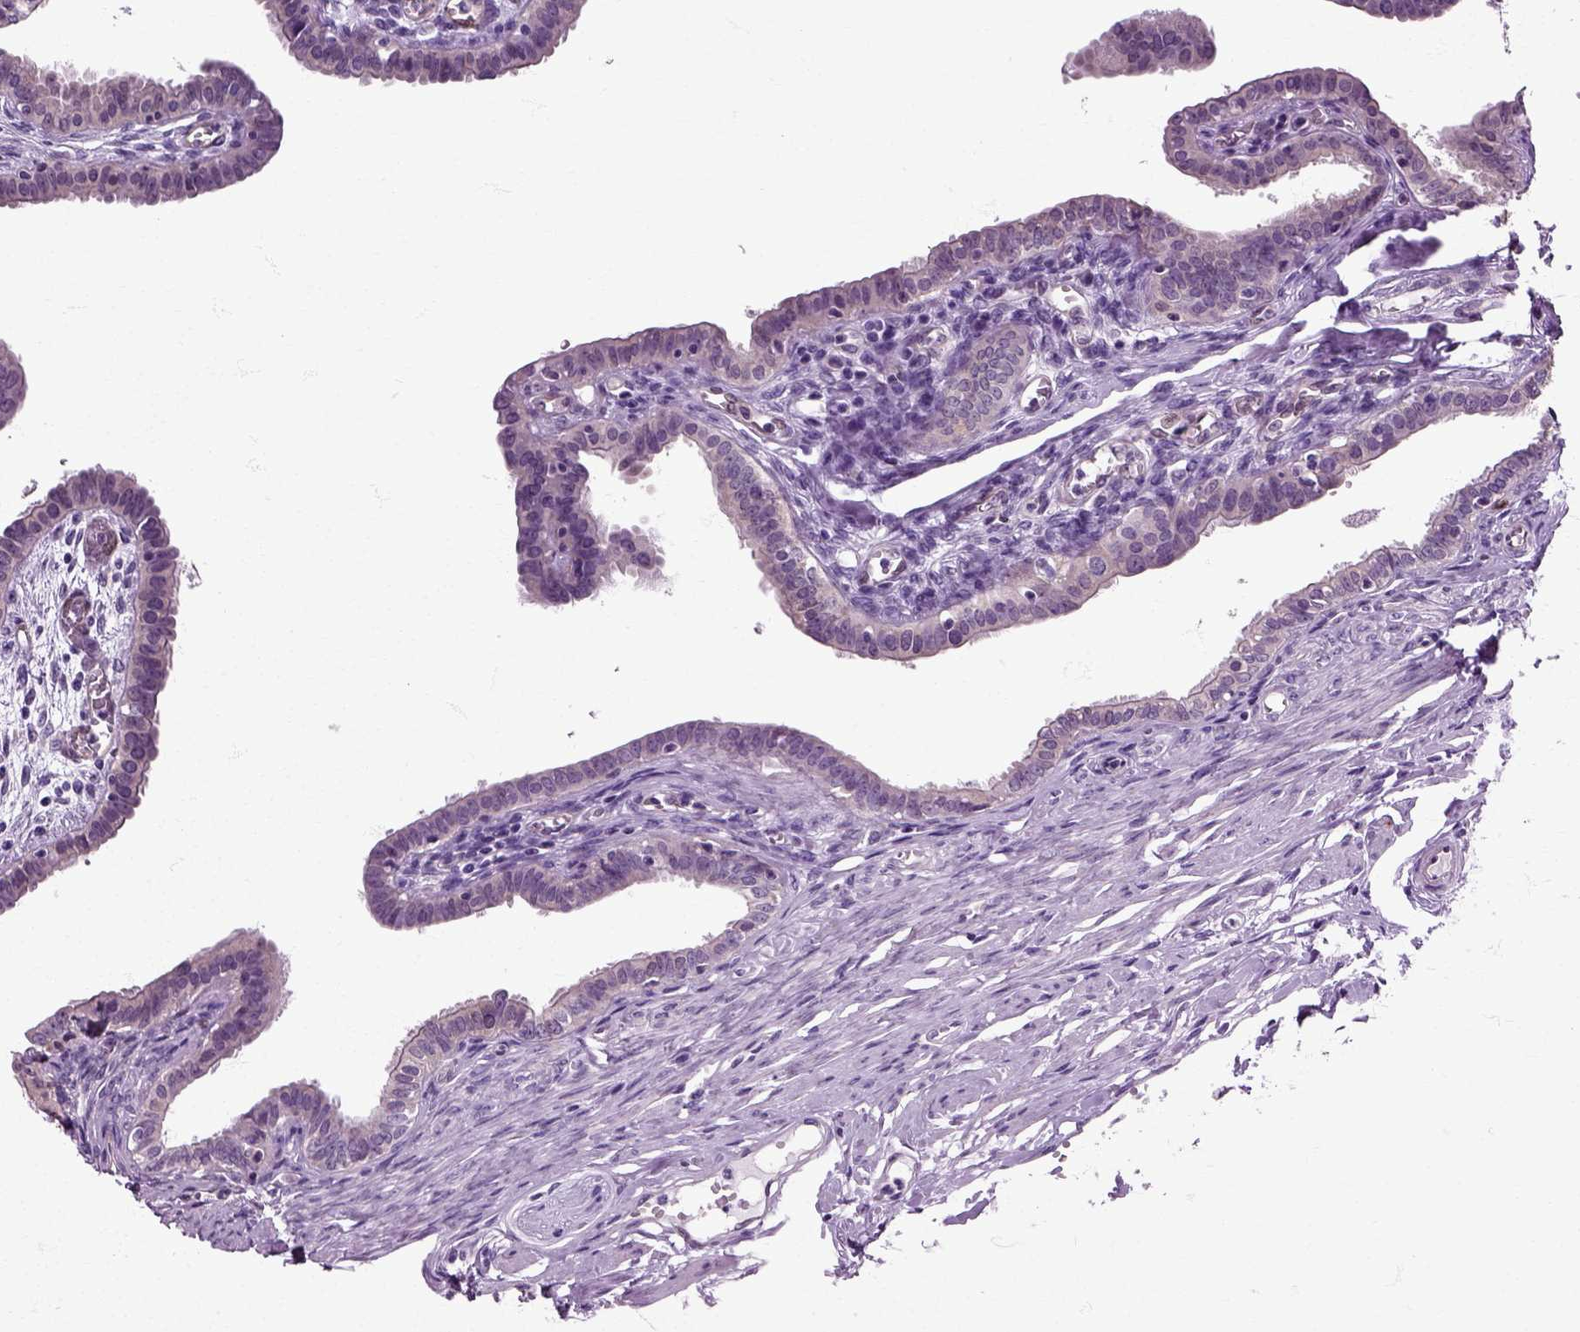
{"staining": {"intensity": "negative", "quantity": "none", "location": "none"}, "tissue": "fallopian tube", "cell_type": "Glandular cells", "image_type": "normal", "snomed": [{"axis": "morphology", "description": "Normal tissue, NOS"}, {"axis": "morphology", "description": "Carcinoma, endometroid"}, {"axis": "topography", "description": "Fallopian tube"}, {"axis": "topography", "description": "Ovary"}], "caption": "Immunohistochemical staining of unremarkable human fallopian tube shows no significant staining in glandular cells.", "gene": "HSPA2", "patient": {"sex": "female", "age": 42}}